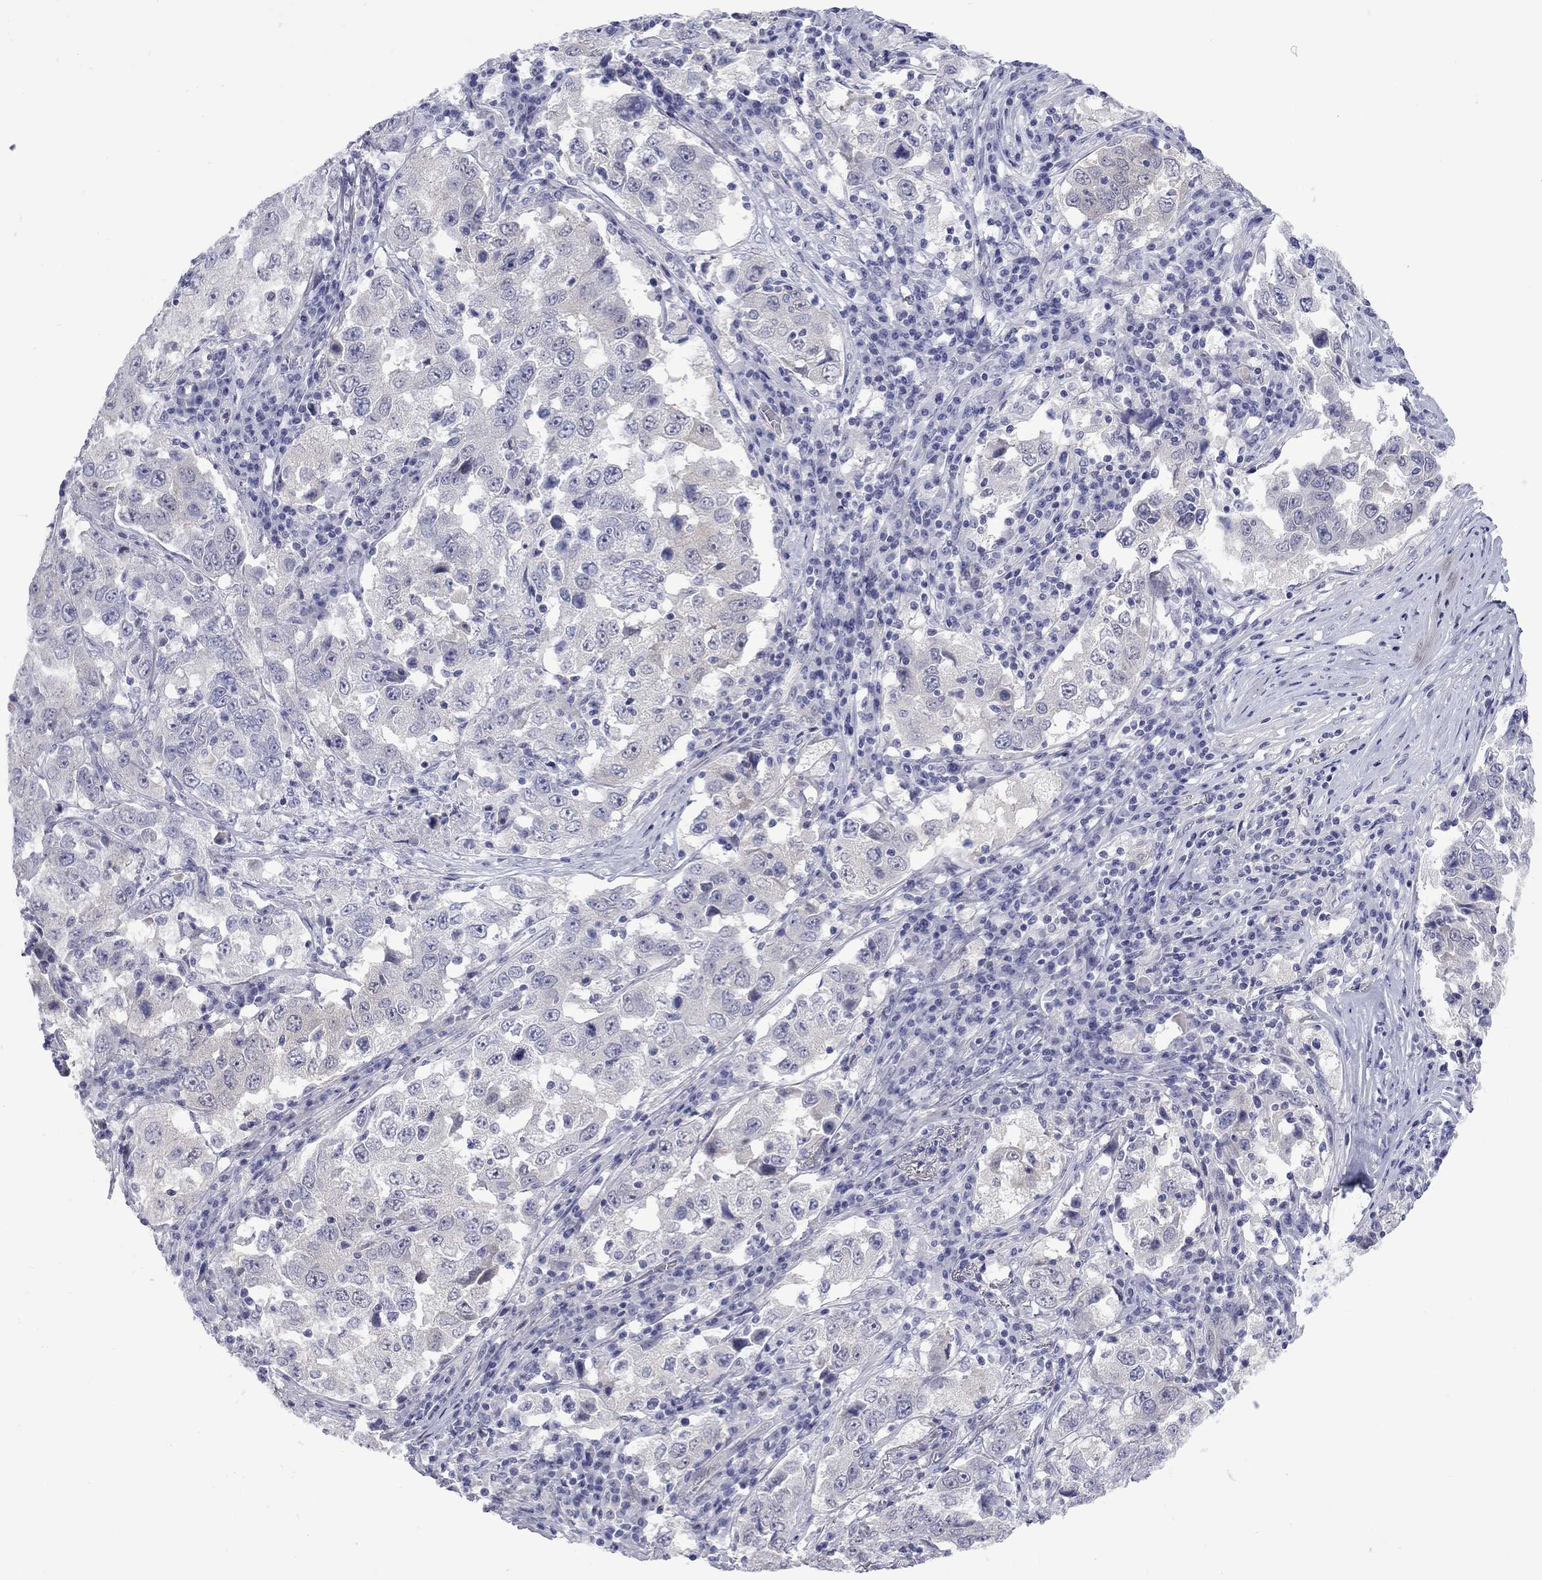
{"staining": {"intensity": "negative", "quantity": "none", "location": "none"}, "tissue": "lung cancer", "cell_type": "Tumor cells", "image_type": "cancer", "snomed": [{"axis": "morphology", "description": "Adenocarcinoma, NOS"}, {"axis": "topography", "description": "Lung"}], "caption": "There is no significant positivity in tumor cells of lung adenocarcinoma.", "gene": "CTNNBIP1", "patient": {"sex": "male", "age": 73}}